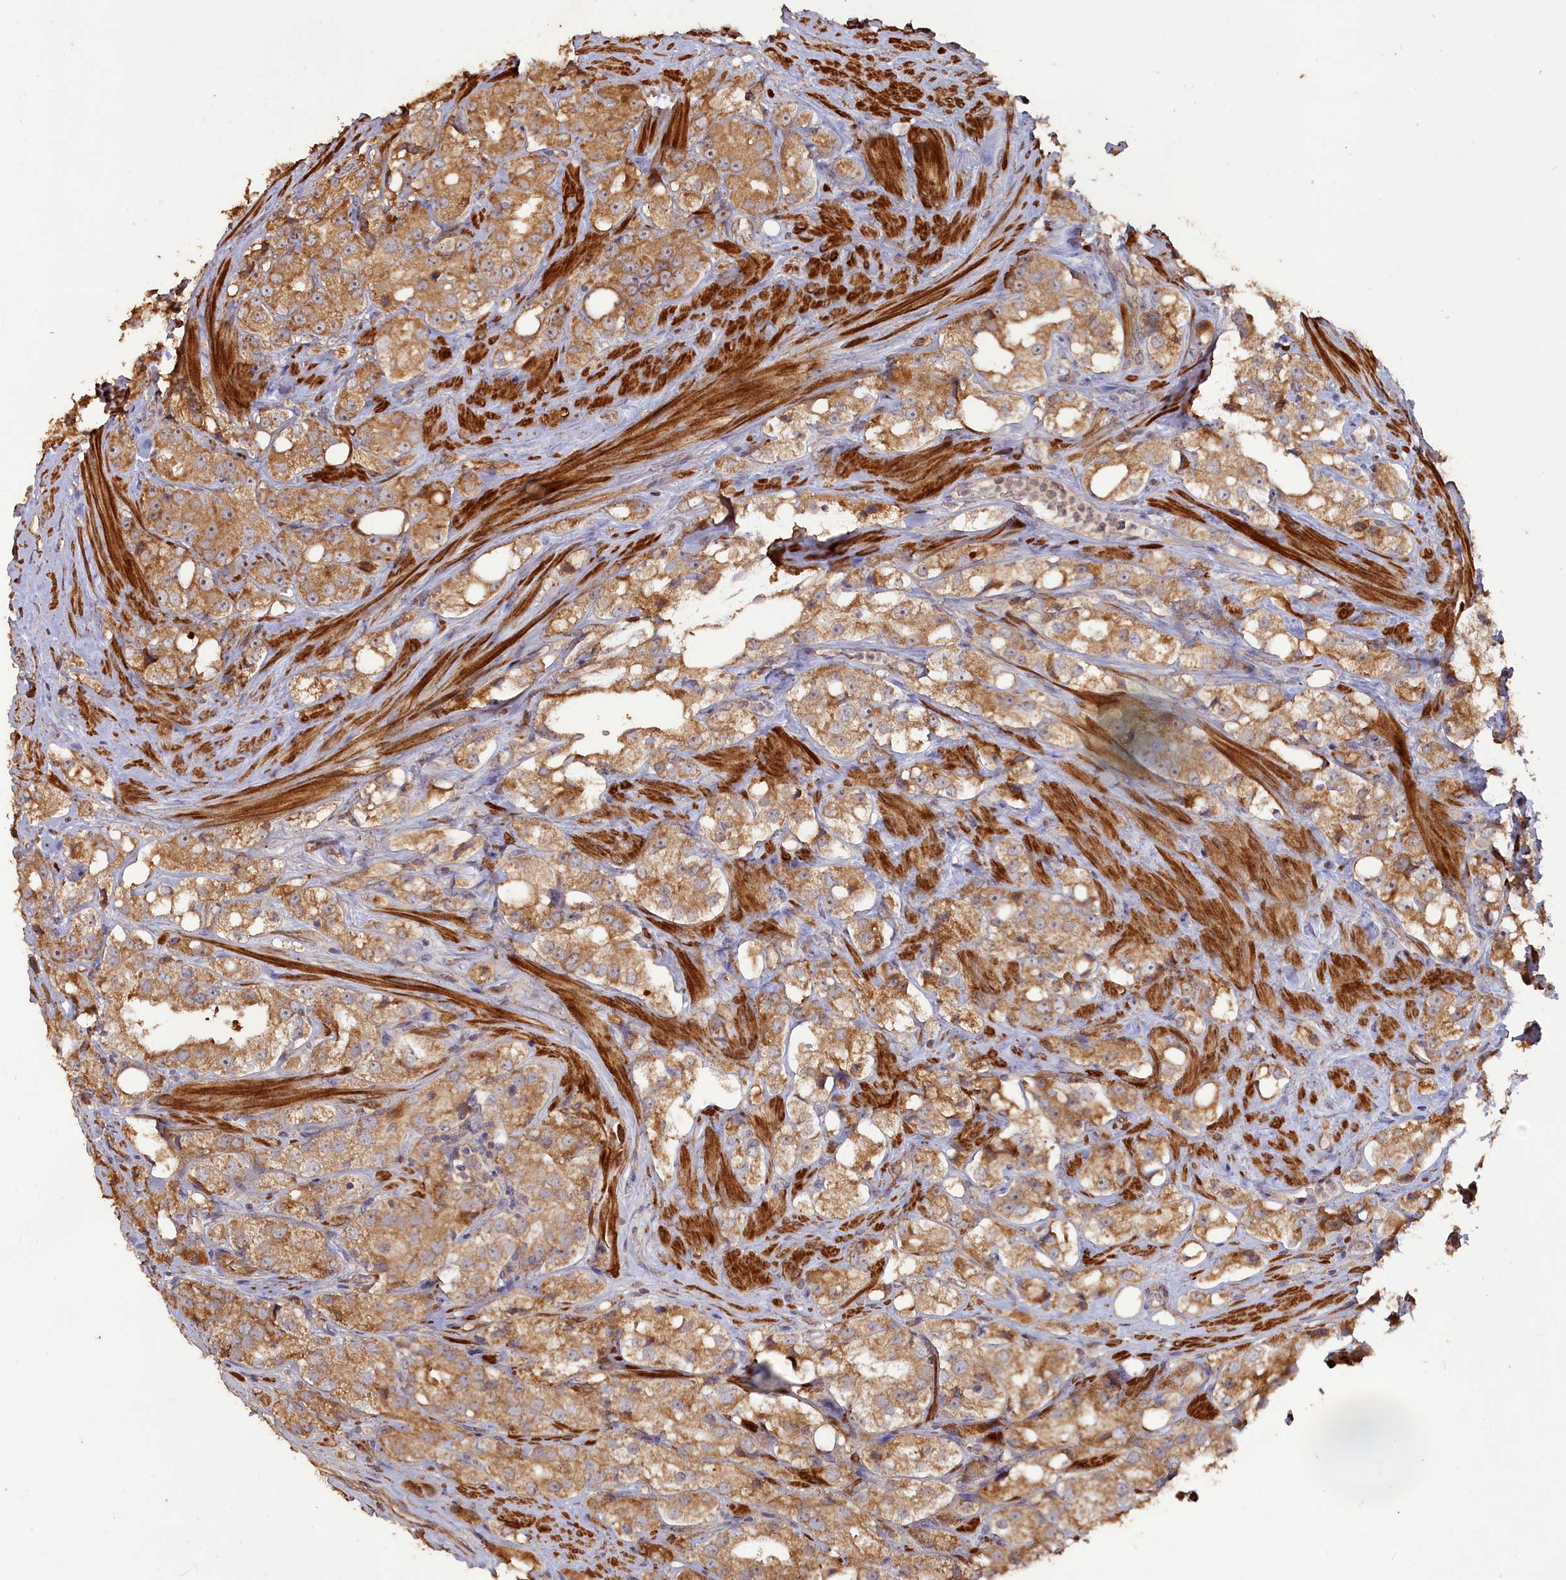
{"staining": {"intensity": "moderate", "quantity": ">75%", "location": "cytoplasmic/membranous"}, "tissue": "prostate cancer", "cell_type": "Tumor cells", "image_type": "cancer", "snomed": [{"axis": "morphology", "description": "Adenocarcinoma, NOS"}, {"axis": "topography", "description": "Prostate"}], "caption": "A brown stain shows moderate cytoplasmic/membranous staining of a protein in prostate cancer tumor cells.", "gene": "LAYN", "patient": {"sex": "male", "age": 79}}